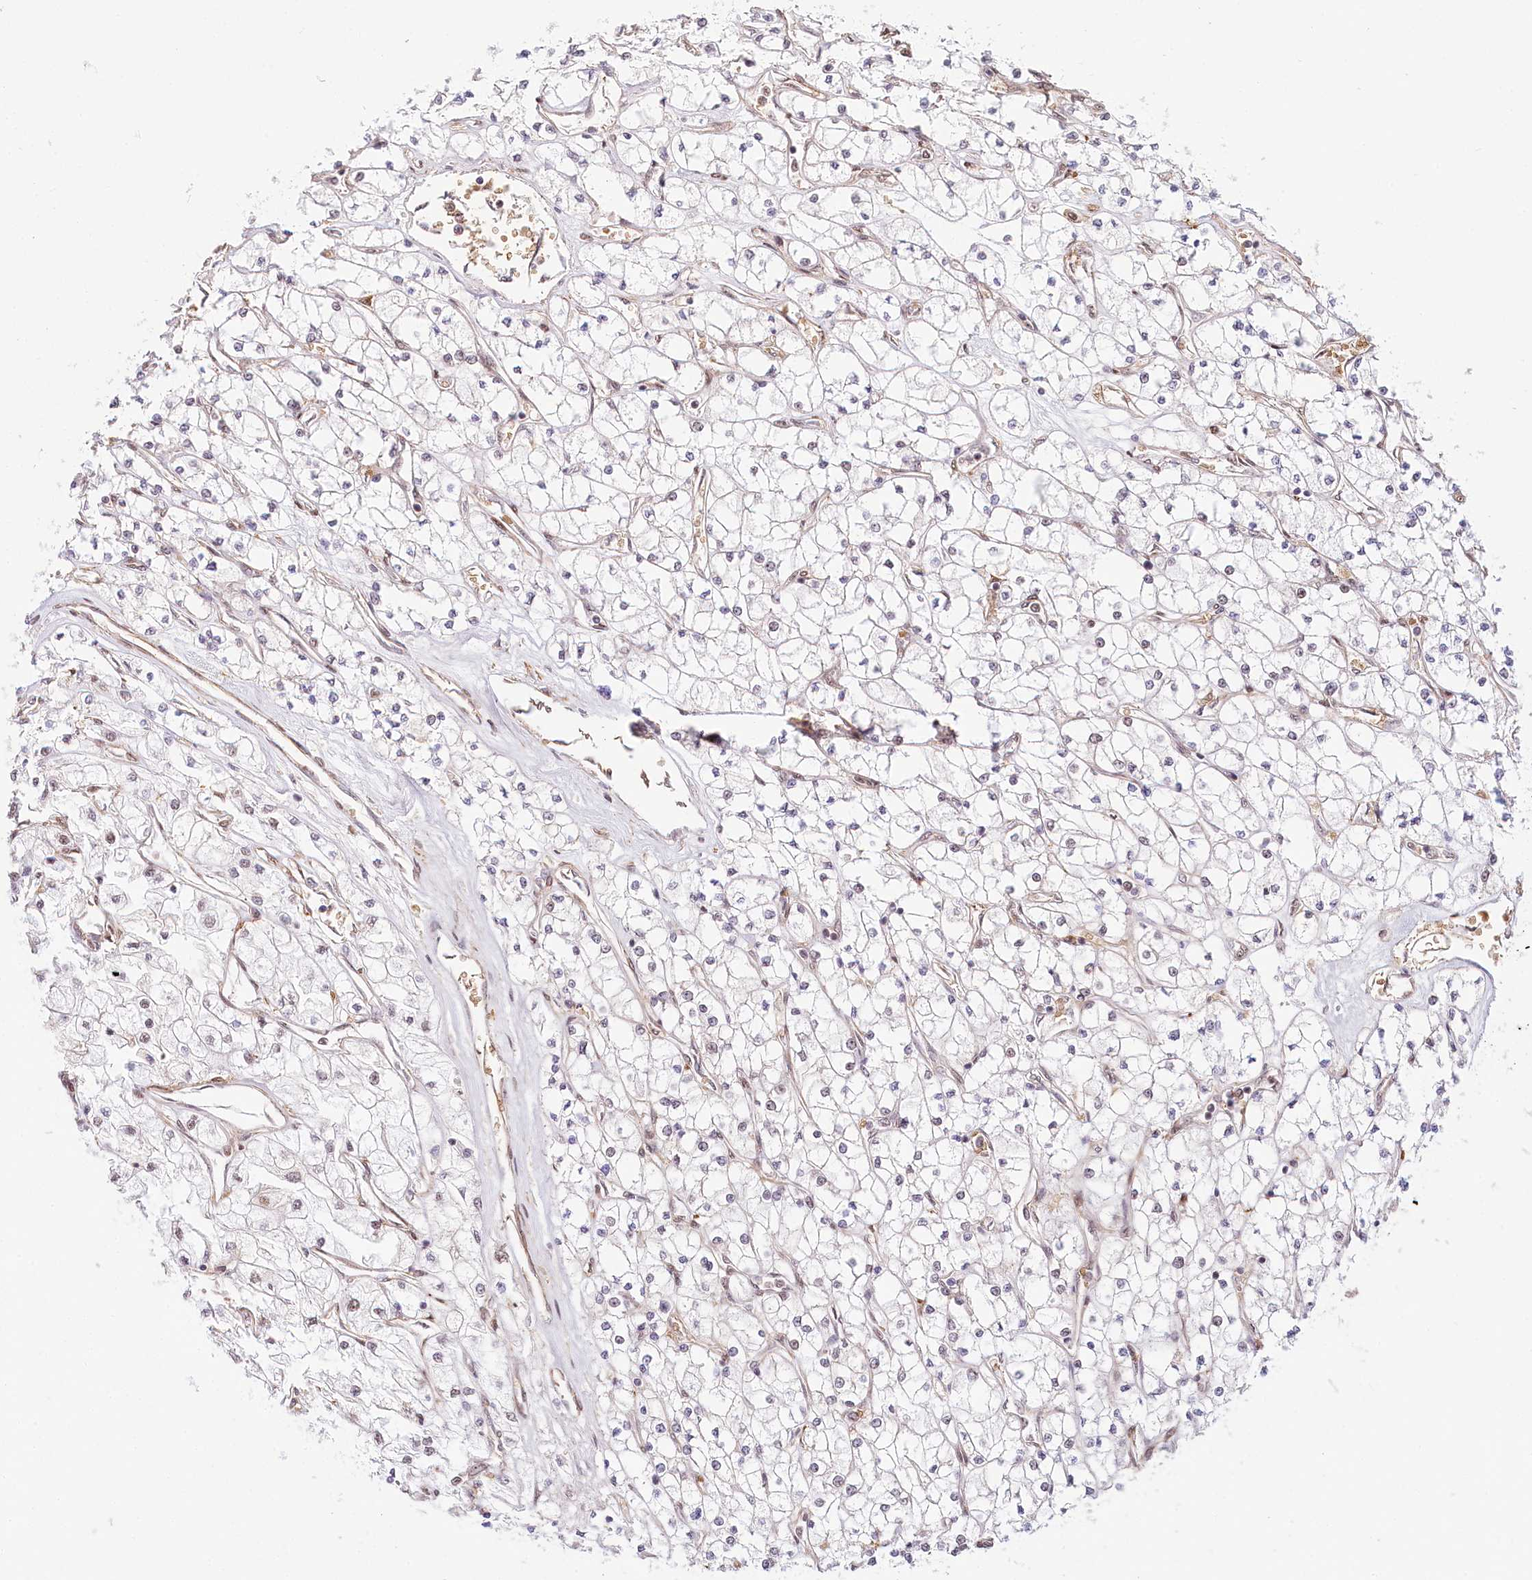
{"staining": {"intensity": "negative", "quantity": "none", "location": "none"}, "tissue": "renal cancer", "cell_type": "Tumor cells", "image_type": "cancer", "snomed": [{"axis": "morphology", "description": "Adenocarcinoma, NOS"}, {"axis": "topography", "description": "Kidney"}], "caption": "An image of human renal adenocarcinoma is negative for staining in tumor cells.", "gene": "TUBGCP2", "patient": {"sex": "male", "age": 80}}